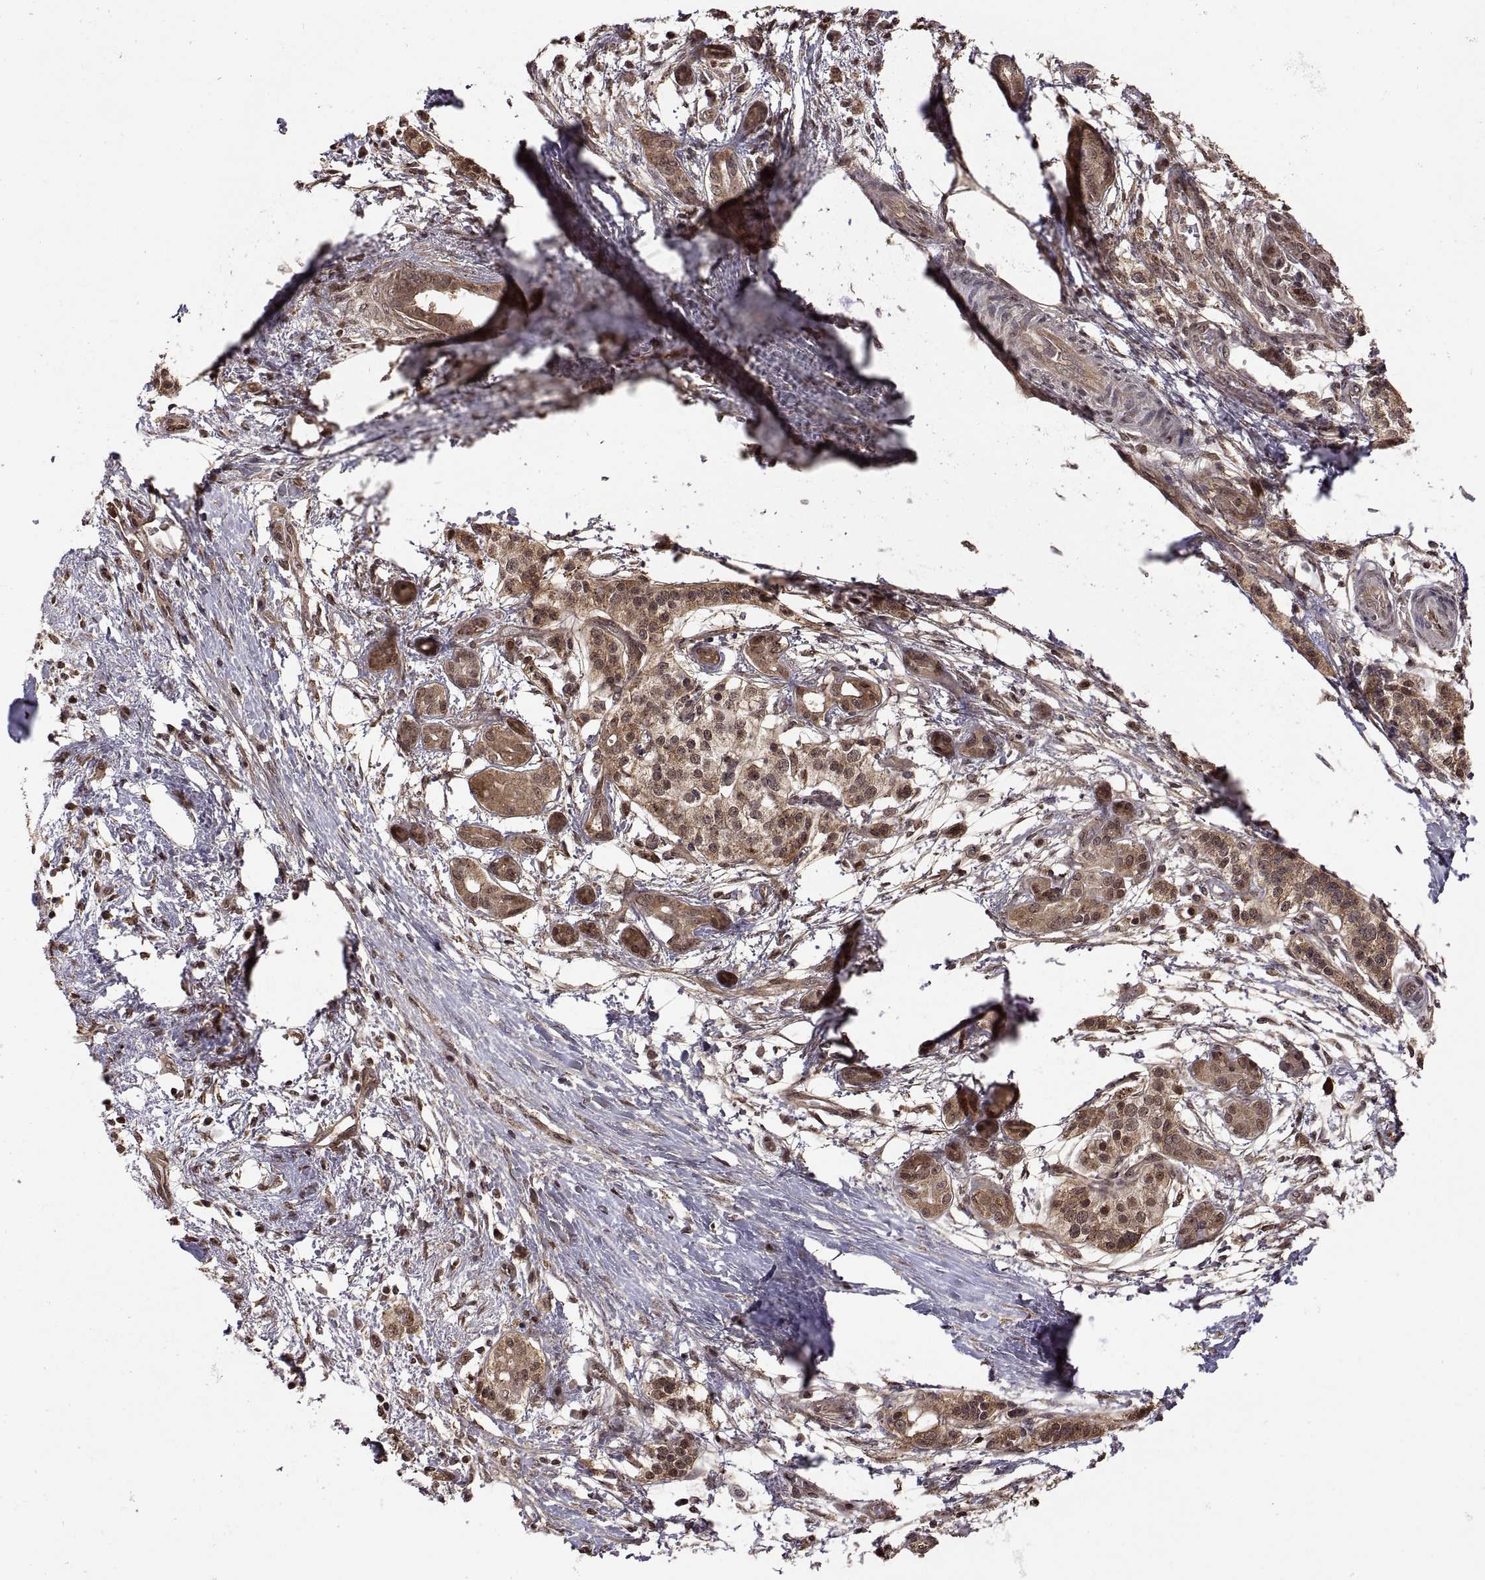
{"staining": {"intensity": "moderate", "quantity": "25%-75%", "location": "cytoplasmic/membranous,nuclear"}, "tissue": "pancreatic cancer", "cell_type": "Tumor cells", "image_type": "cancer", "snomed": [{"axis": "morphology", "description": "Adenocarcinoma, NOS"}, {"axis": "topography", "description": "Pancreas"}], "caption": "Human pancreatic adenocarcinoma stained with a brown dye demonstrates moderate cytoplasmic/membranous and nuclear positive expression in about 25%-75% of tumor cells.", "gene": "ZNRF2", "patient": {"sex": "female", "age": 72}}